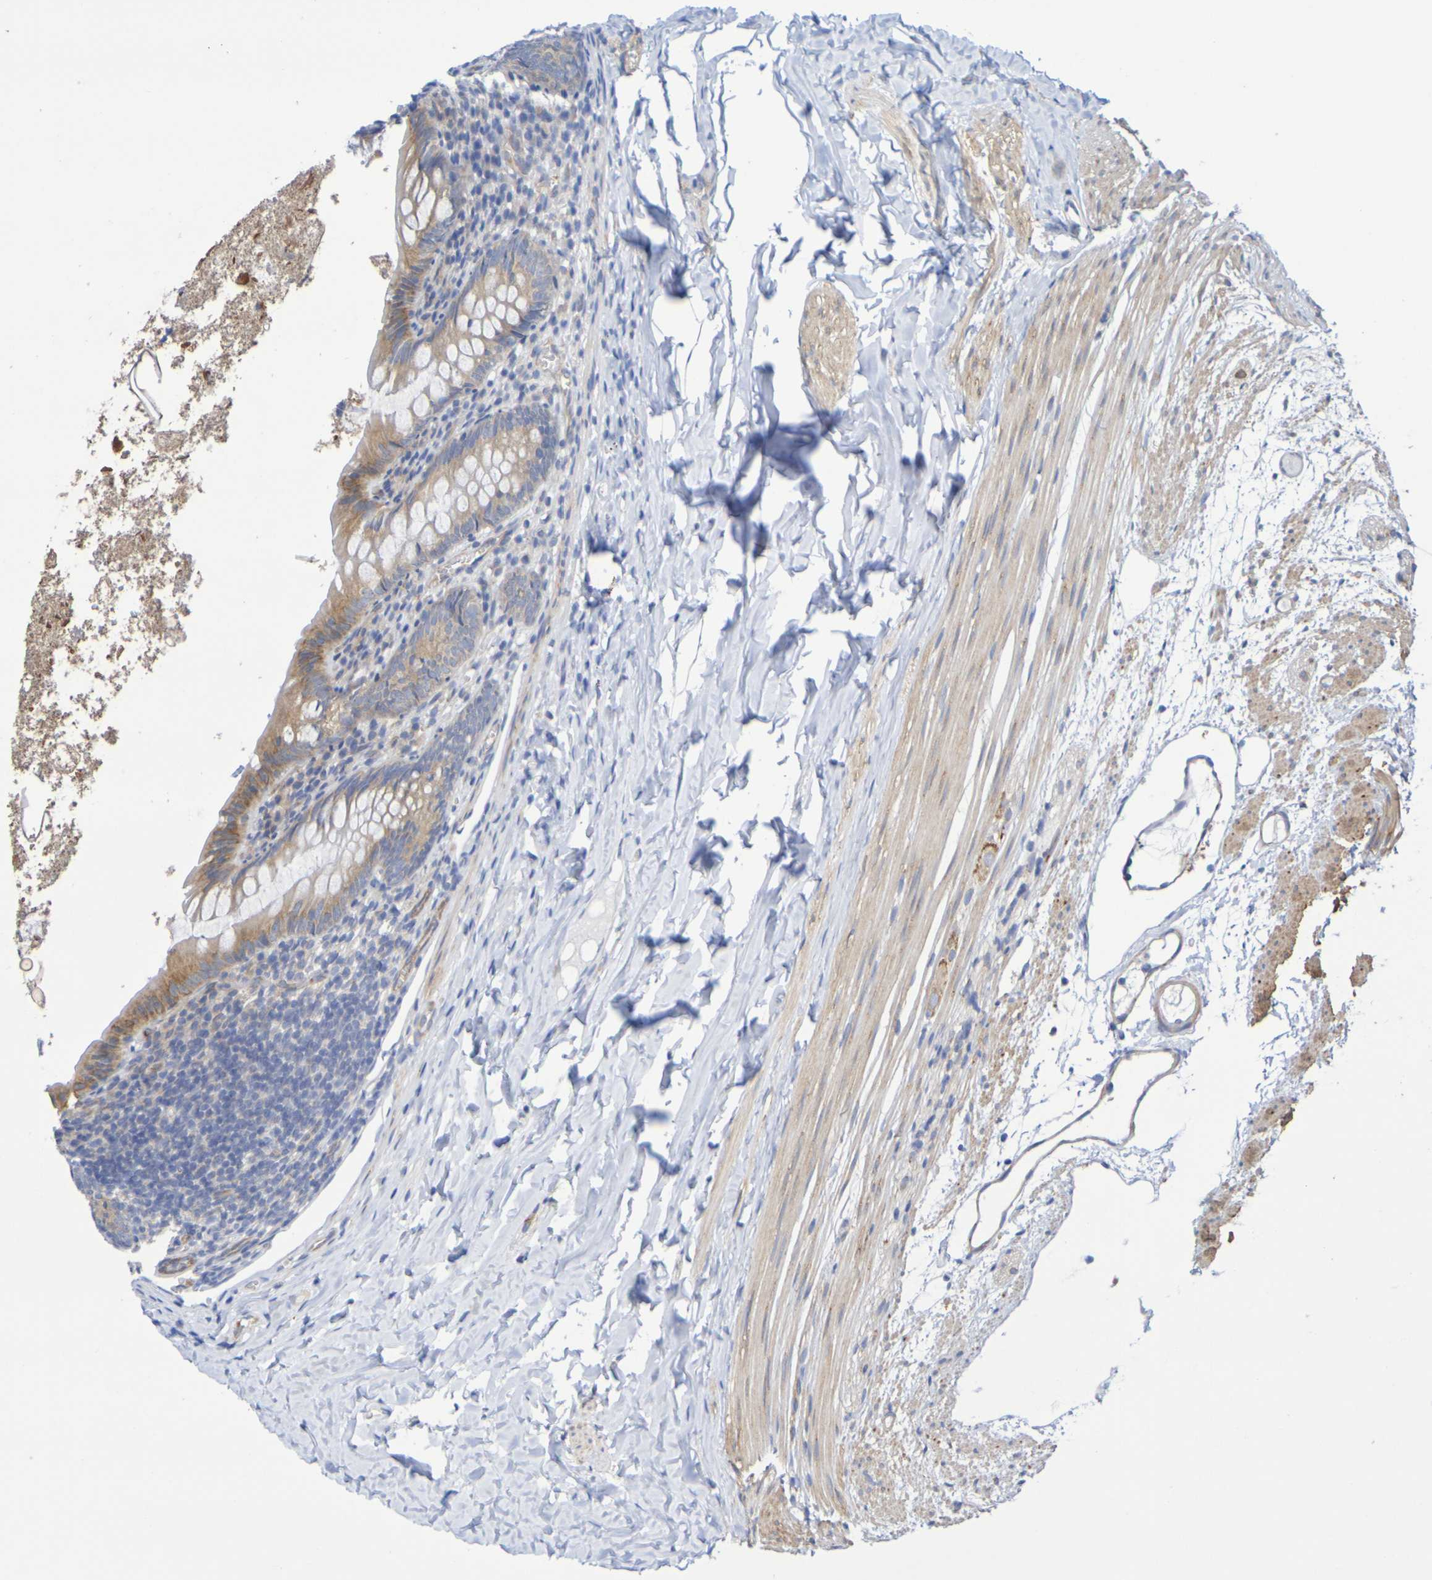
{"staining": {"intensity": "moderate", "quantity": ">75%", "location": "cytoplasmic/membranous"}, "tissue": "appendix", "cell_type": "Glandular cells", "image_type": "normal", "snomed": [{"axis": "morphology", "description": "Normal tissue, NOS"}, {"axis": "topography", "description": "Appendix"}], "caption": "Protein expression analysis of normal human appendix reveals moderate cytoplasmic/membranous positivity in about >75% of glandular cells. (Brightfield microscopy of DAB IHC at high magnification).", "gene": "TMCC3", "patient": {"sex": "female", "age": 10}}